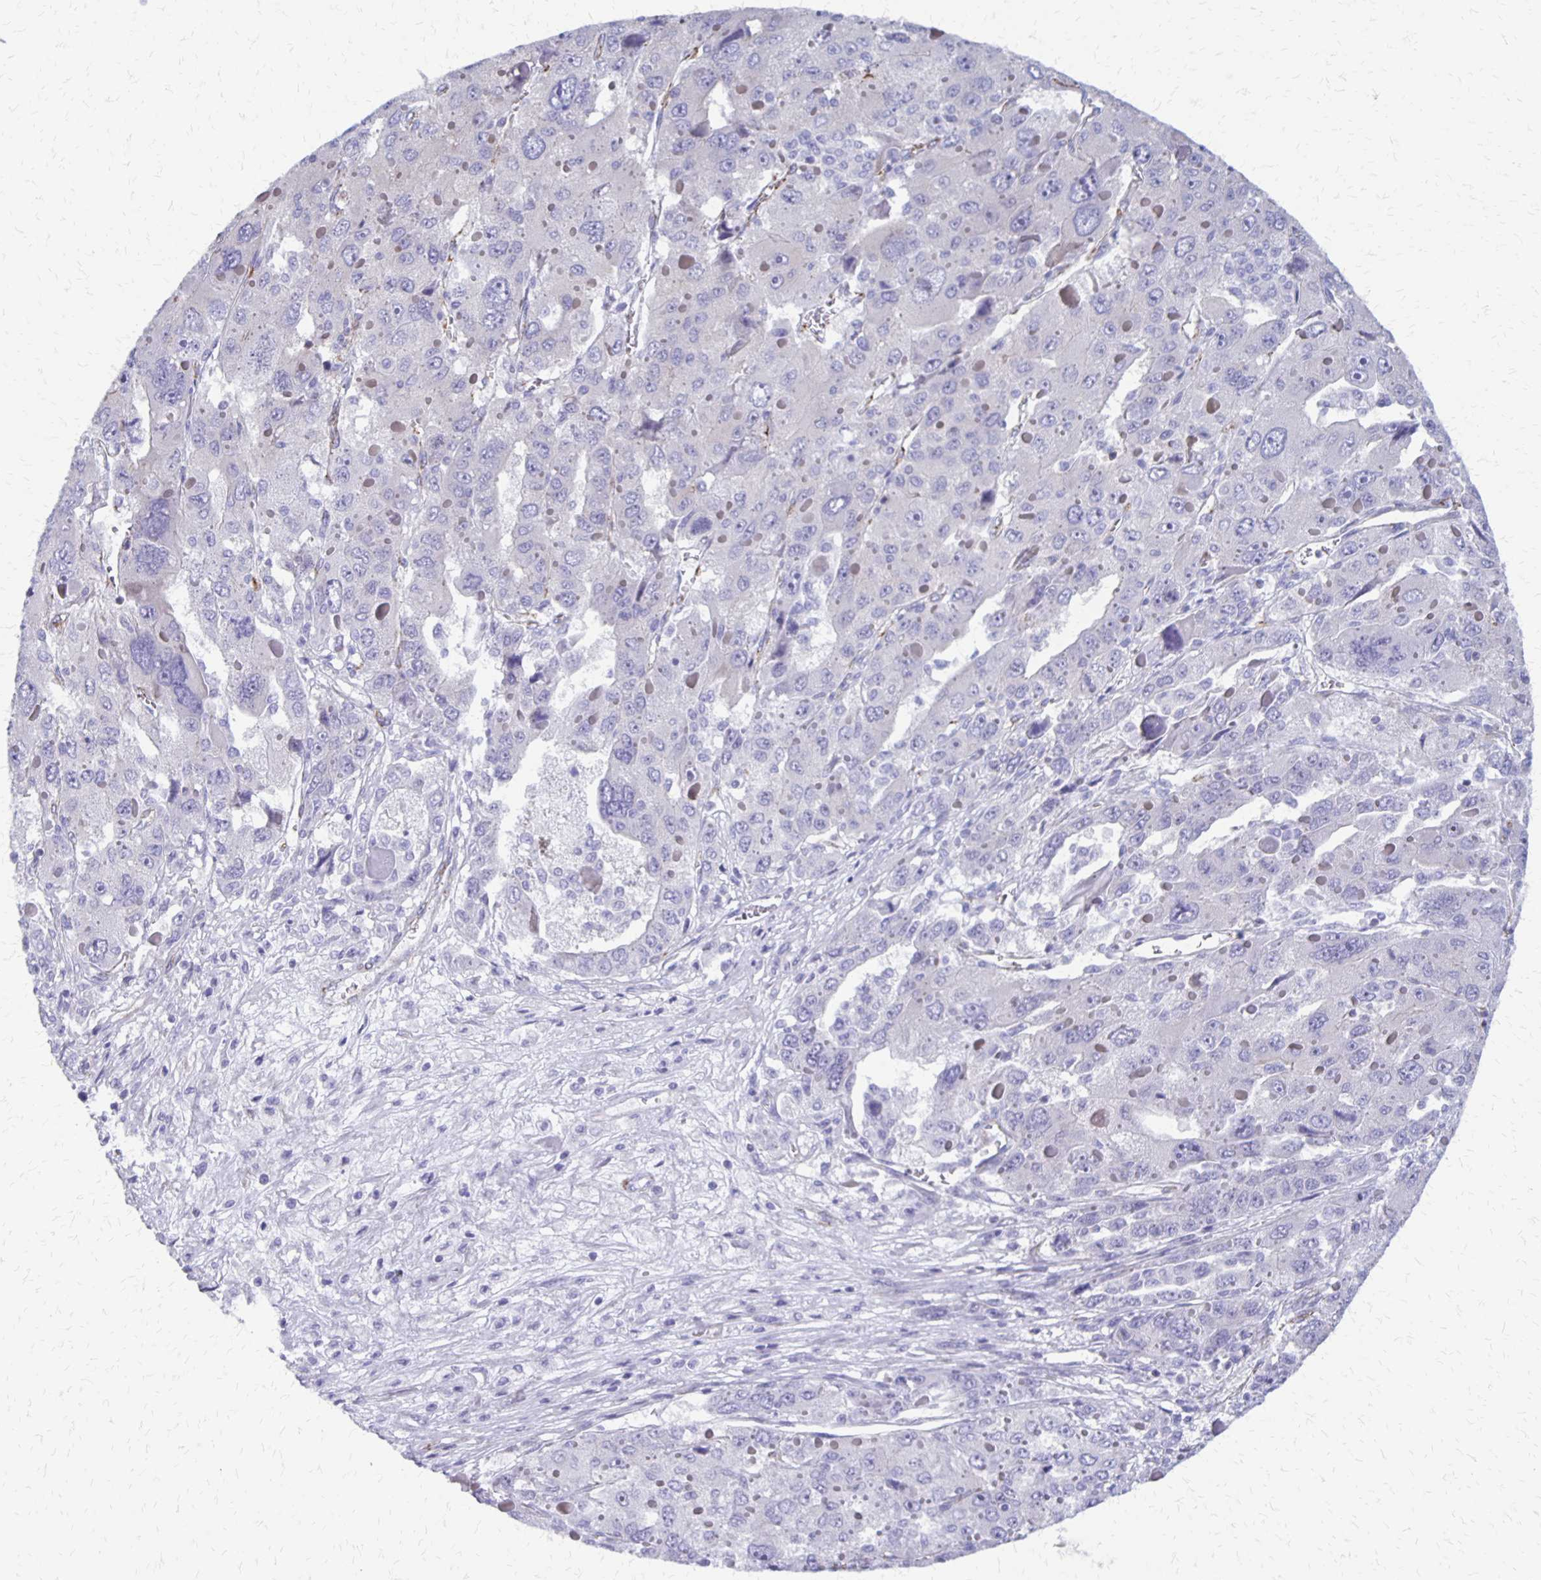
{"staining": {"intensity": "negative", "quantity": "none", "location": "none"}, "tissue": "liver cancer", "cell_type": "Tumor cells", "image_type": "cancer", "snomed": [{"axis": "morphology", "description": "Carcinoma, Hepatocellular, NOS"}, {"axis": "topography", "description": "Liver"}], "caption": "DAB (3,3'-diaminobenzidine) immunohistochemical staining of liver cancer shows no significant positivity in tumor cells.", "gene": "SEPTIN5", "patient": {"sex": "female", "age": 41}}